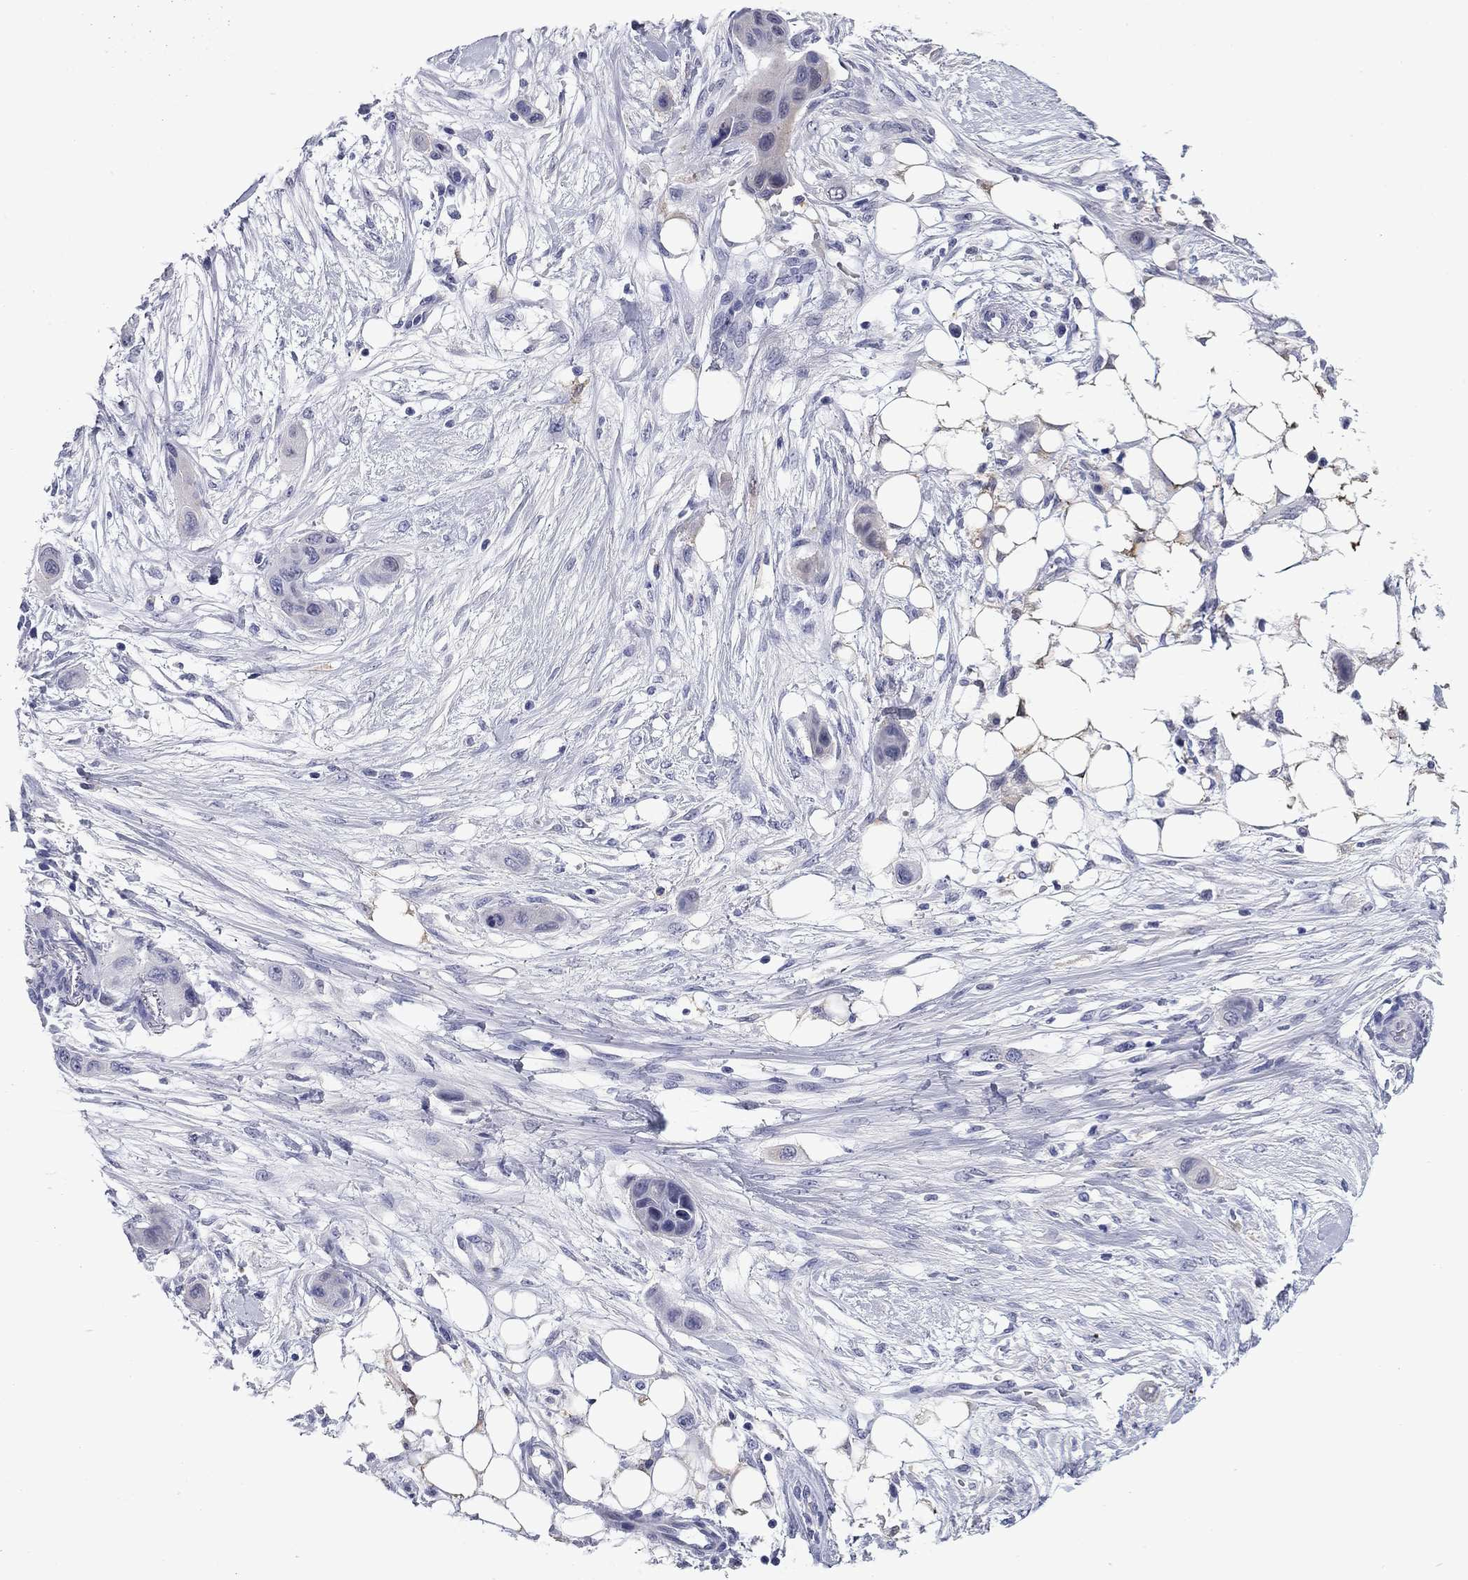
{"staining": {"intensity": "negative", "quantity": "none", "location": "none"}, "tissue": "skin cancer", "cell_type": "Tumor cells", "image_type": "cancer", "snomed": [{"axis": "morphology", "description": "Squamous cell carcinoma, NOS"}, {"axis": "topography", "description": "Skin"}], "caption": "There is no significant expression in tumor cells of skin cancer (squamous cell carcinoma).", "gene": "BCL2L14", "patient": {"sex": "male", "age": 79}}